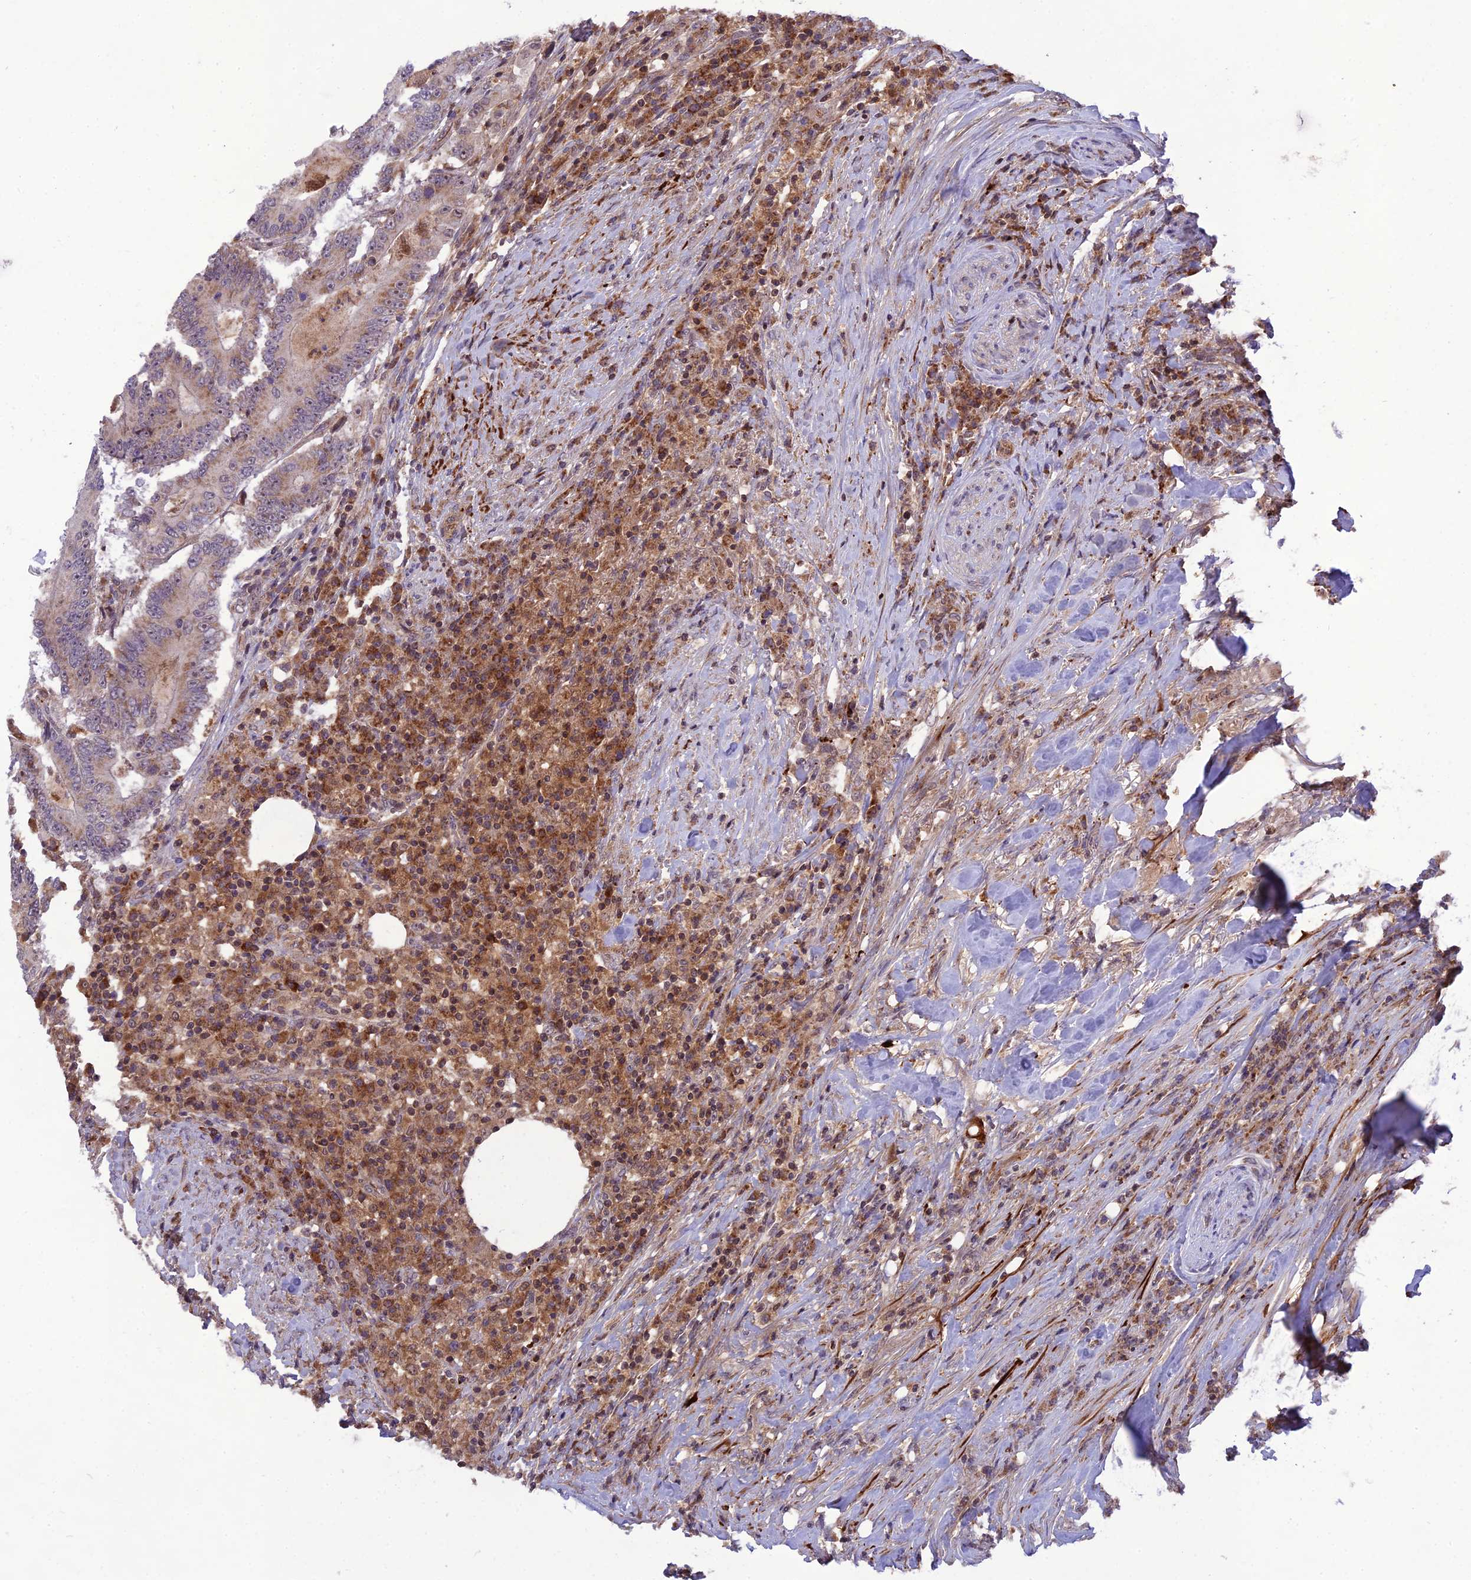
{"staining": {"intensity": "weak", "quantity": ">75%", "location": "cytoplasmic/membranous"}, "tissue": "colorectal cancer", "cell_type": "Tumor cells", "image_type": "cancer", "snomed": [{"axis": "morphology", "description": "Adenocarcinoma, NOS"}, {"axis": "topography", "description": "Colon"}], "caption": "Protein expression by immunohistochemistry shows weak cytoplasmic/membranous positivity in approximately >75% of tumor cells in colorectal cancer. (DAB IHC with brightfield microscopy, high magnification).", "gene": "NDUFC1", "patient": {"sex": "male", "age": 83}}